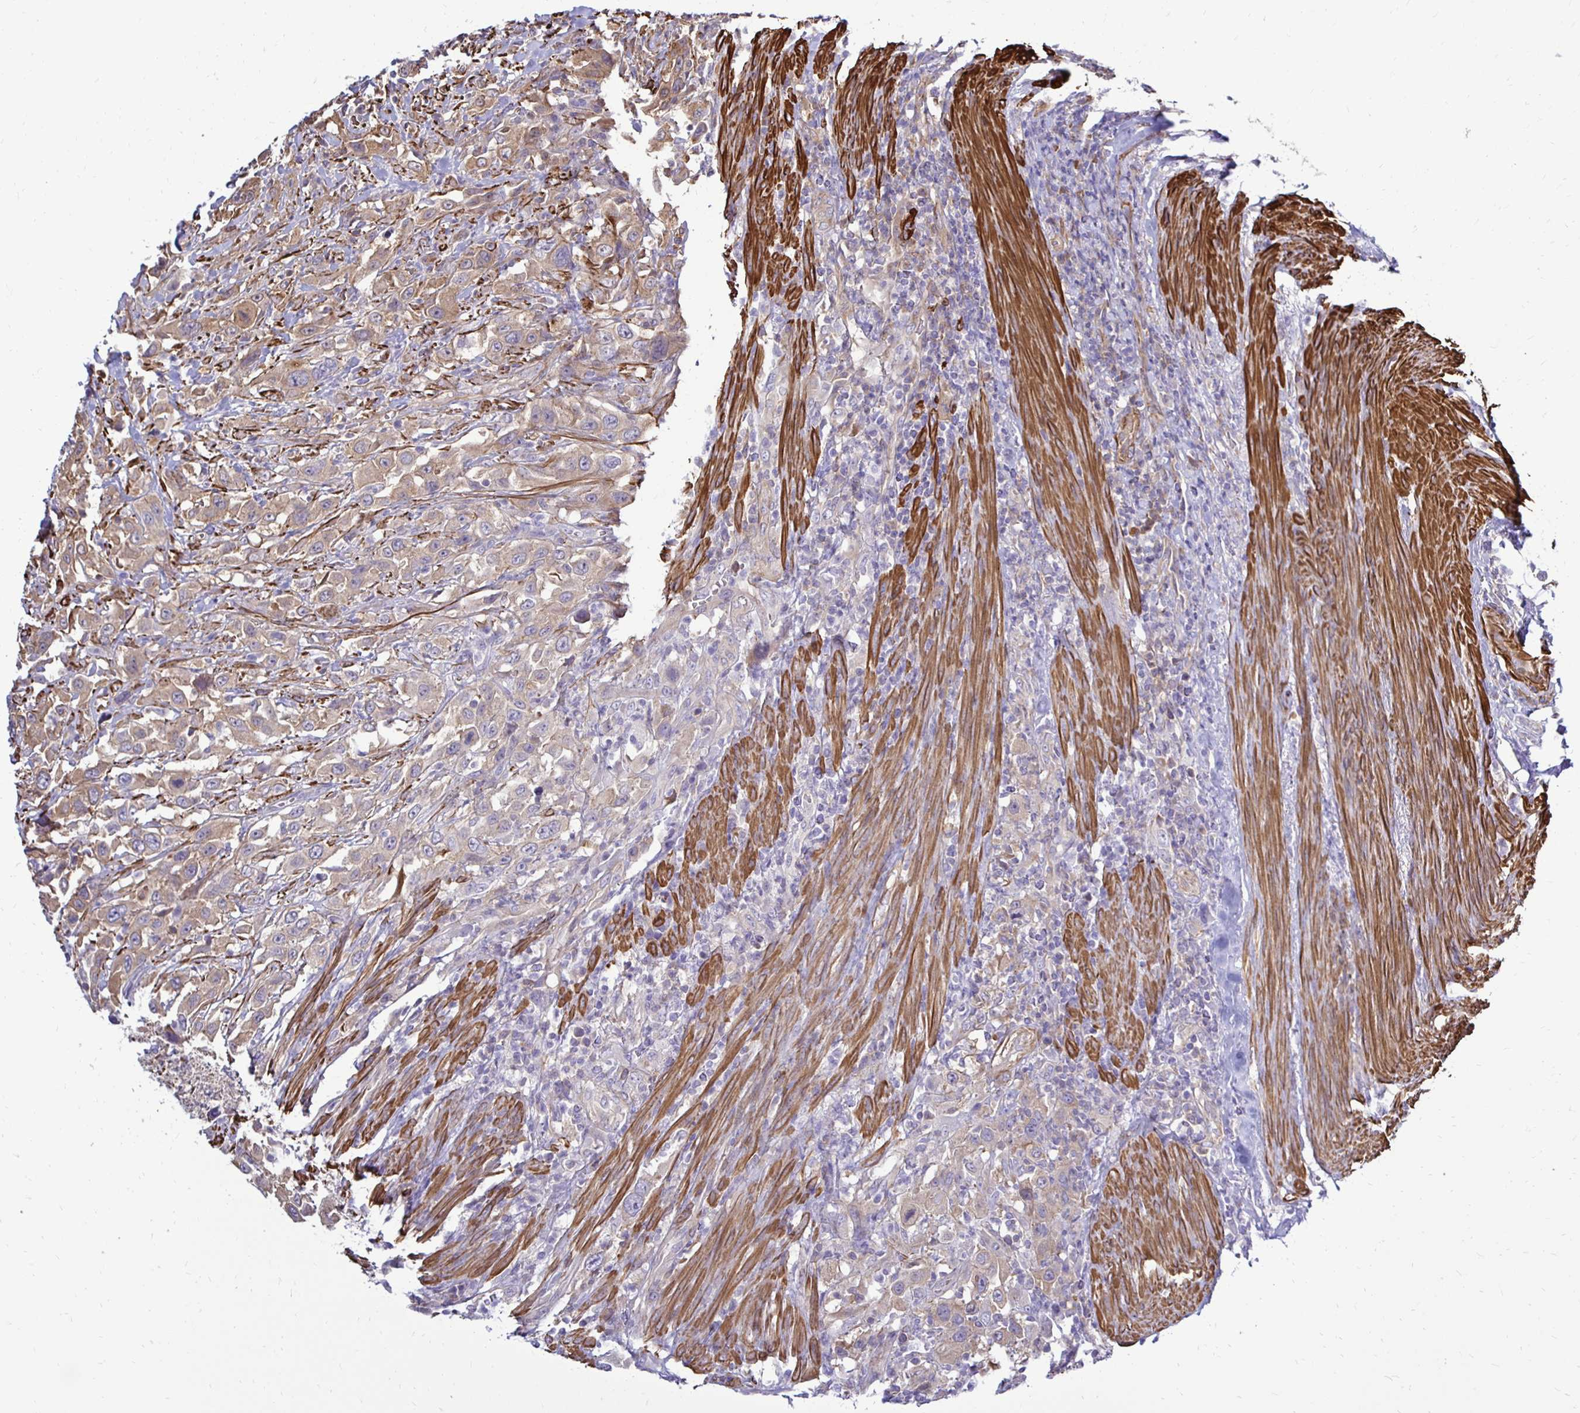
{"staining": {"intensity": "moderate", "quantity": ">75%", "location": "cytoplasmic/membranous"}, "tissue": "urothelial cancer", "cell_type": "Tumor cells", "image_type": "cancer", "snomed": [{"axis": "morphology", "description": "Urothelial carcinoma, High grade"}, {"axis": "topography", "description": "Urinary bladder"}], "caption": "This photomicrograph displays urothelial cancer stained with immunohistochemistry to label a protein in brown. The cytoplasmic/membranous of tumor cells show moderate positivity for the protein. Nuclei are counter-stained blue.", "gene": "CTPS1", "patient": {"sex": "male", "age": 61}}